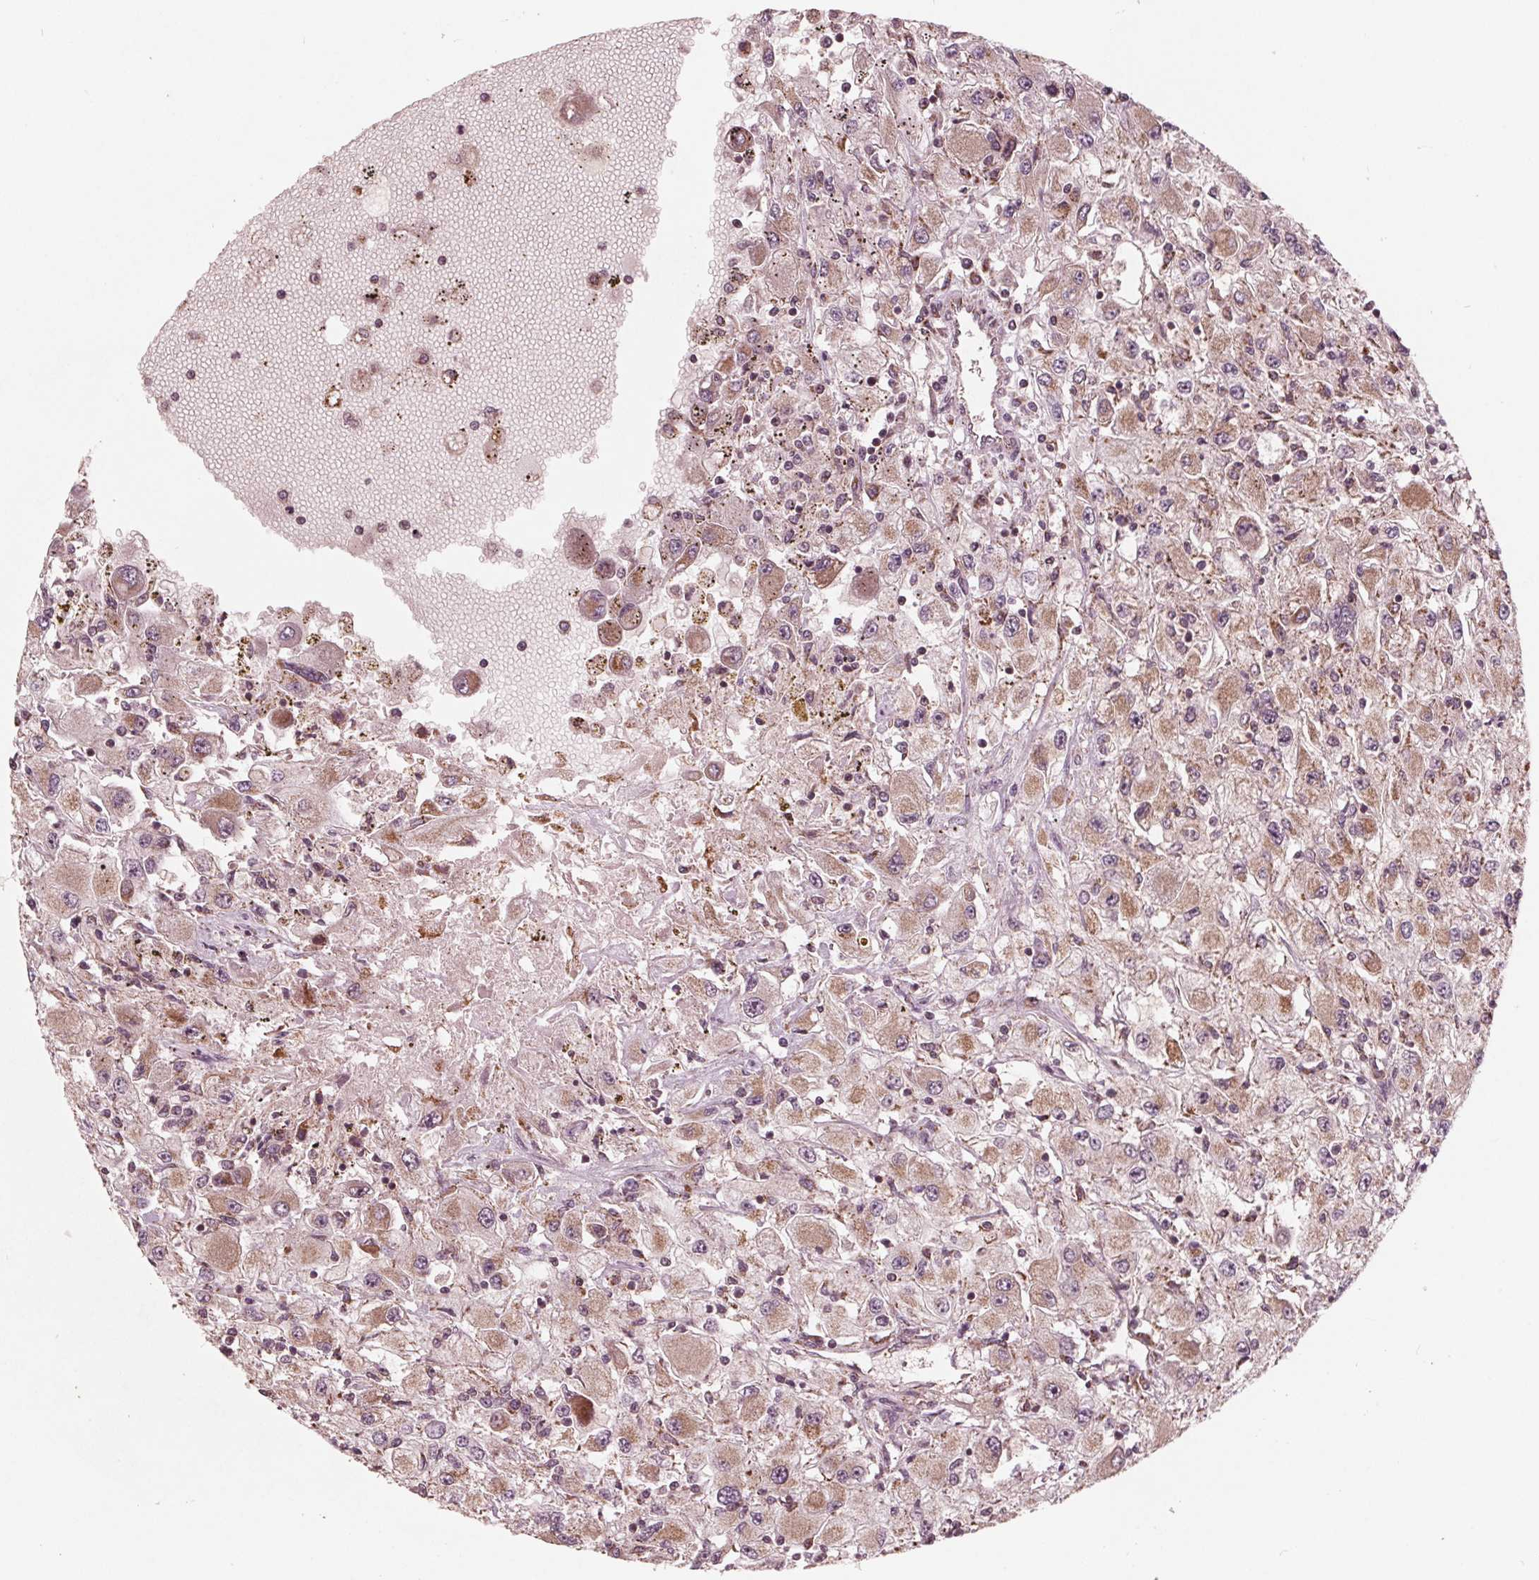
{"staining": {"intensity": "weak", "quantity": "25%-75%", "location": "cytoplasmic/membranous"}, "tissue": "renal cancer", "cell_type": "Tumor cells", "image_type": "cancer", "snomed": [{"axis": "morphology", "description": "Adenocarcinoma, NOS"}, {"axis": "topography", "description": "Kidney"}], "caption": "About 25%-75% of tumor cells in adenocarcinoma (renal) display weak cytoplasmic/membranous protein staining as visualized by brown immunohistochemical staining.", "gene": "UBALD1", "patient": {"sex": "female", "age": 67}}